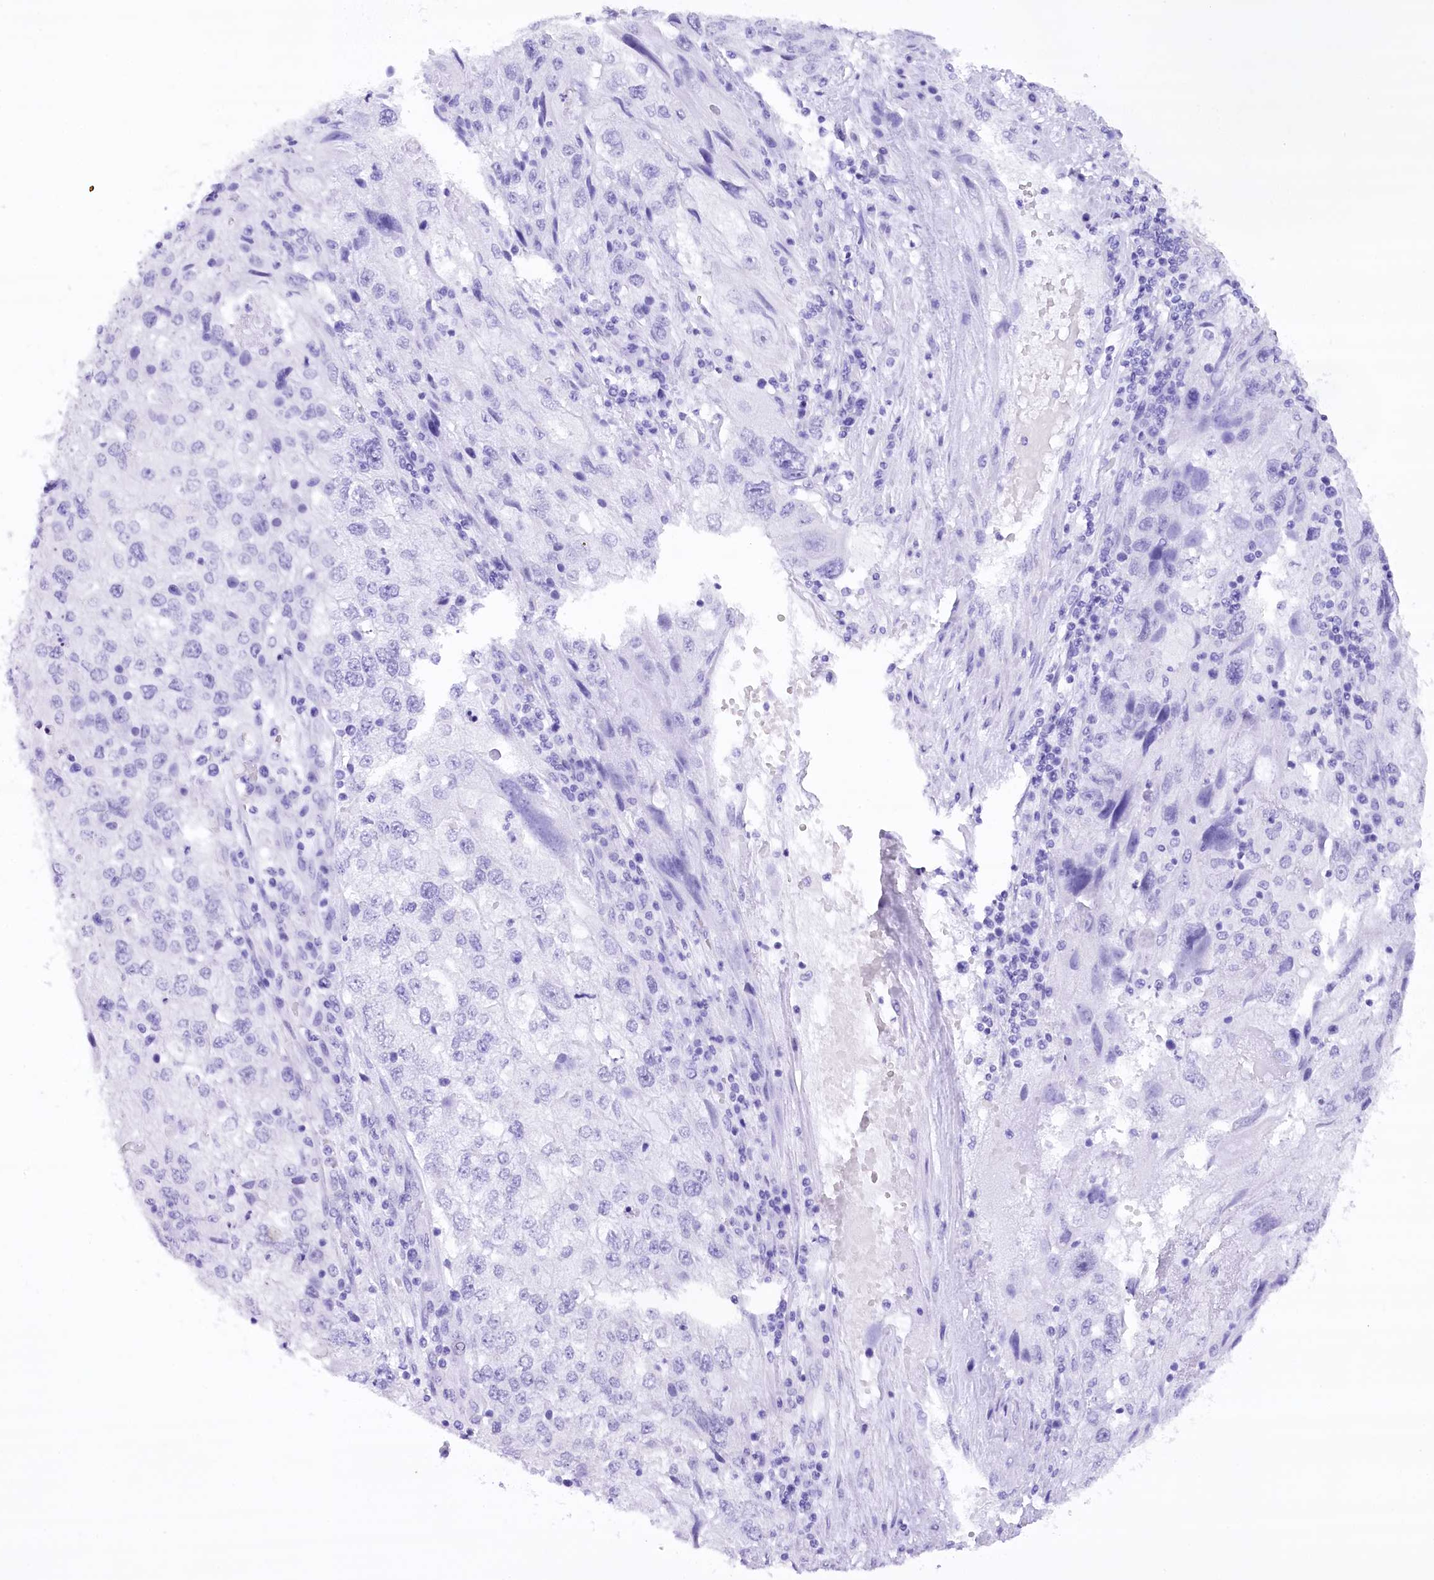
{"staining": {"intensity": "negative", "quantity": "none", "location": "none"}, "tissue": "endometrial cancer", "cell_type": "Tumor cells", "image_type": "cancer", "snomed": [{"axis": "morphology", "description": "Adenocarcinoma, NOS"}, {"axis": "topography", "description": "Endometrium"}], "caption": "A micrograph of human adenocarcinoma (endometrial) is negative for staining in tumor cells.", "gene": "HNRNPA0", "patient": {"sex": "female", "age": 49}}